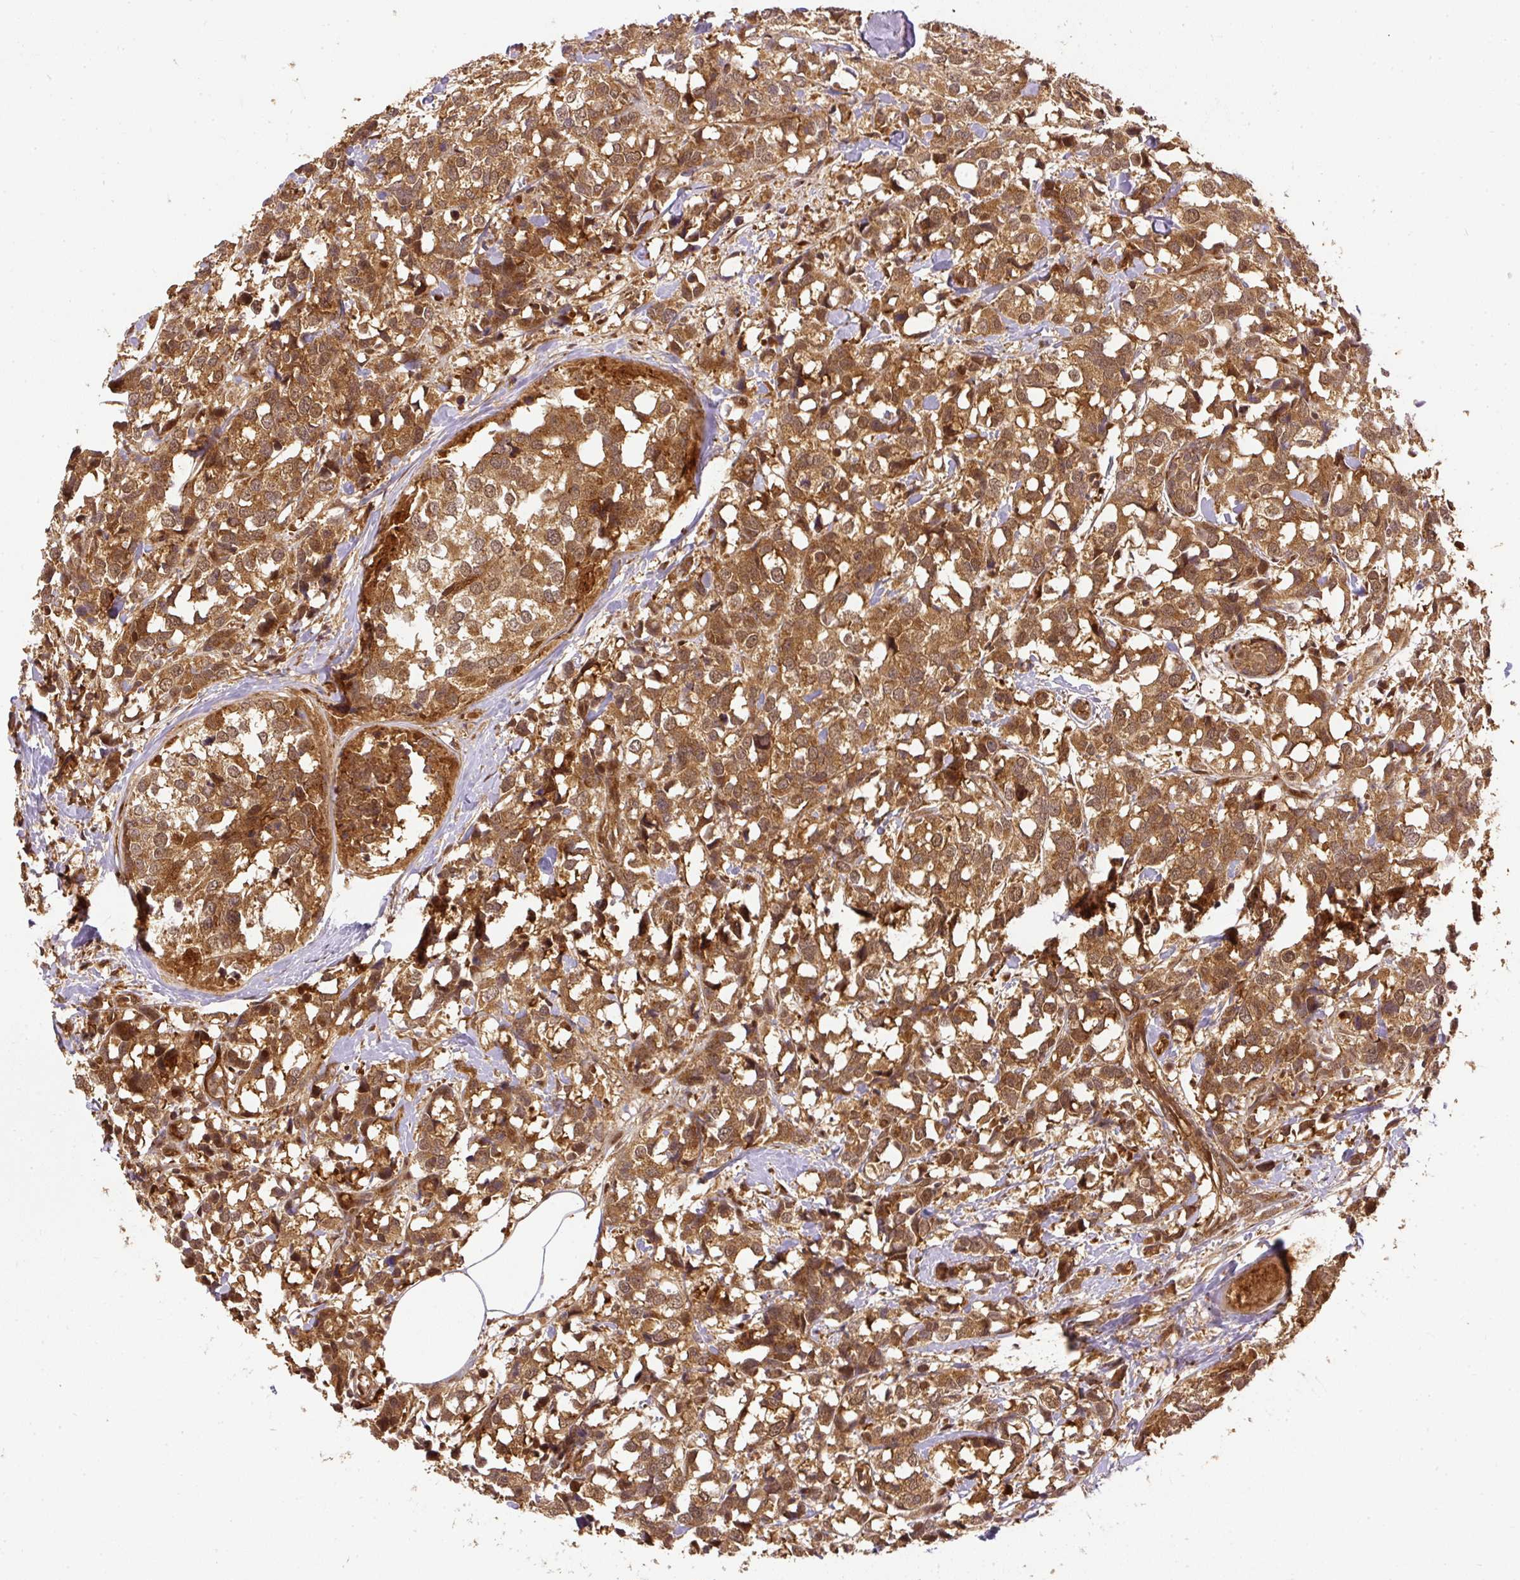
{"staining": {"intensity": "moderate", "quantity": ">75%", "location": "cytoplasmic/membranous,nuclear"}, "tissue": "breast cancer", "cell_type": "Tumor cells", "image_type": "cancer", "snomed": [{"axis": "morphology", "description": "Lobular carcinoma"}, {"axis": "topography", "description": "Breast"}], "caption": "Immunohistochemical staining of human lobular carcinoma (breast) shows medium levels of moderate cytoplasmic/membranous and nuclear positivity in approximately >75% of tumor cells.", "gene": "PSMD1", "patient": {"sex": "female", "age": 59}}